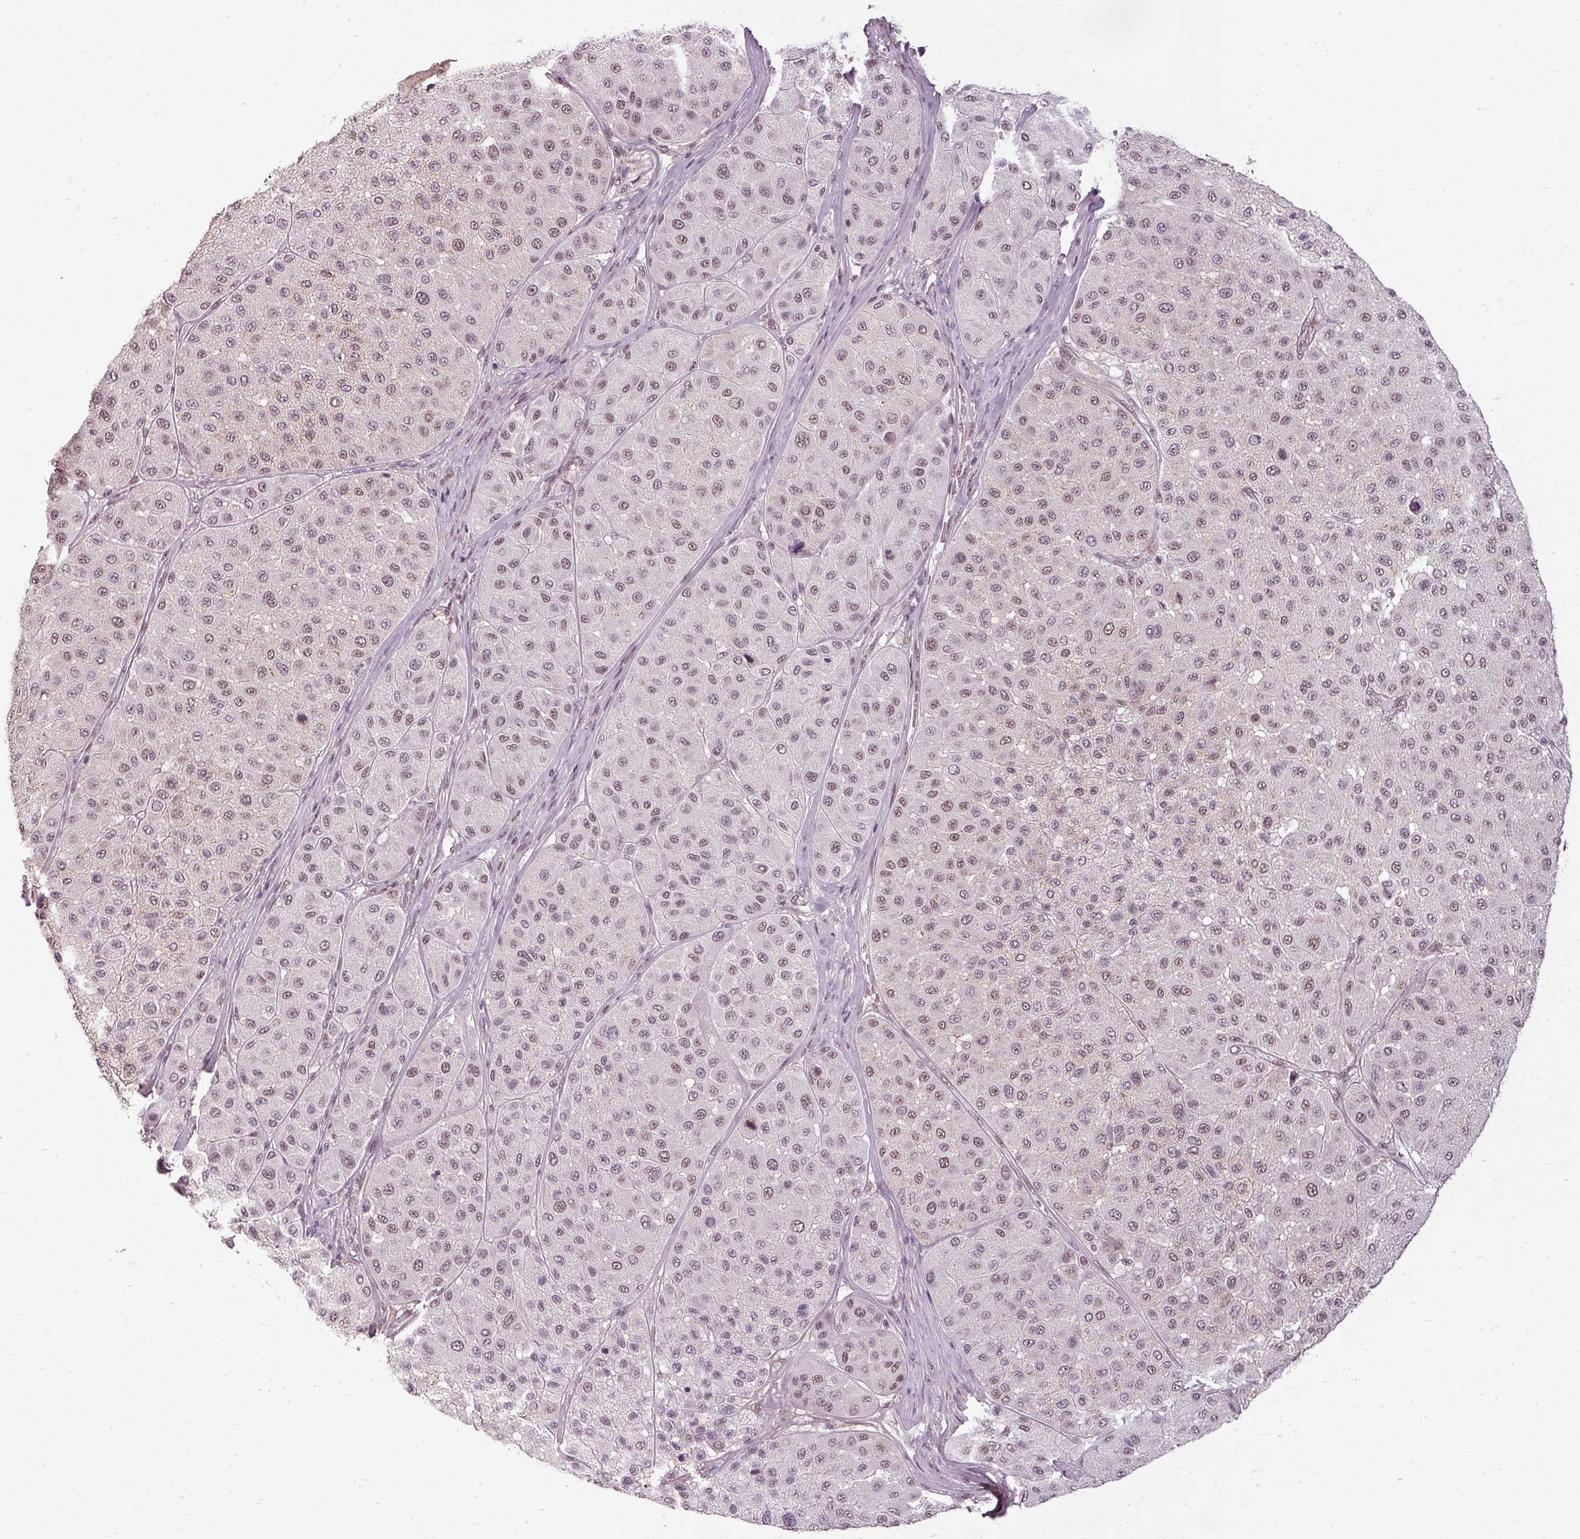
{"staining": {"intensity": "moderate", "quantity": "25%-75%", "location": "nuclear"}, "tissue": "melanoma", "cell_type": "Tumor cells", "image_type": "cancer", "snomed": [{"axis": "morphology", "description": "Malignant melanoma, Metastatic site"}, {"axis": "topography", "description": "Smooth muscle"}], "caption": "This histopathology image displays immunohistochemistry (IHC) staining of human malignant melanoma (metastatic site), with medium moderate nuclear expression in about 25%-75% of tumor cells.", "gene": "BCAS3", "patient": {"sex": "male", "age": 41}}